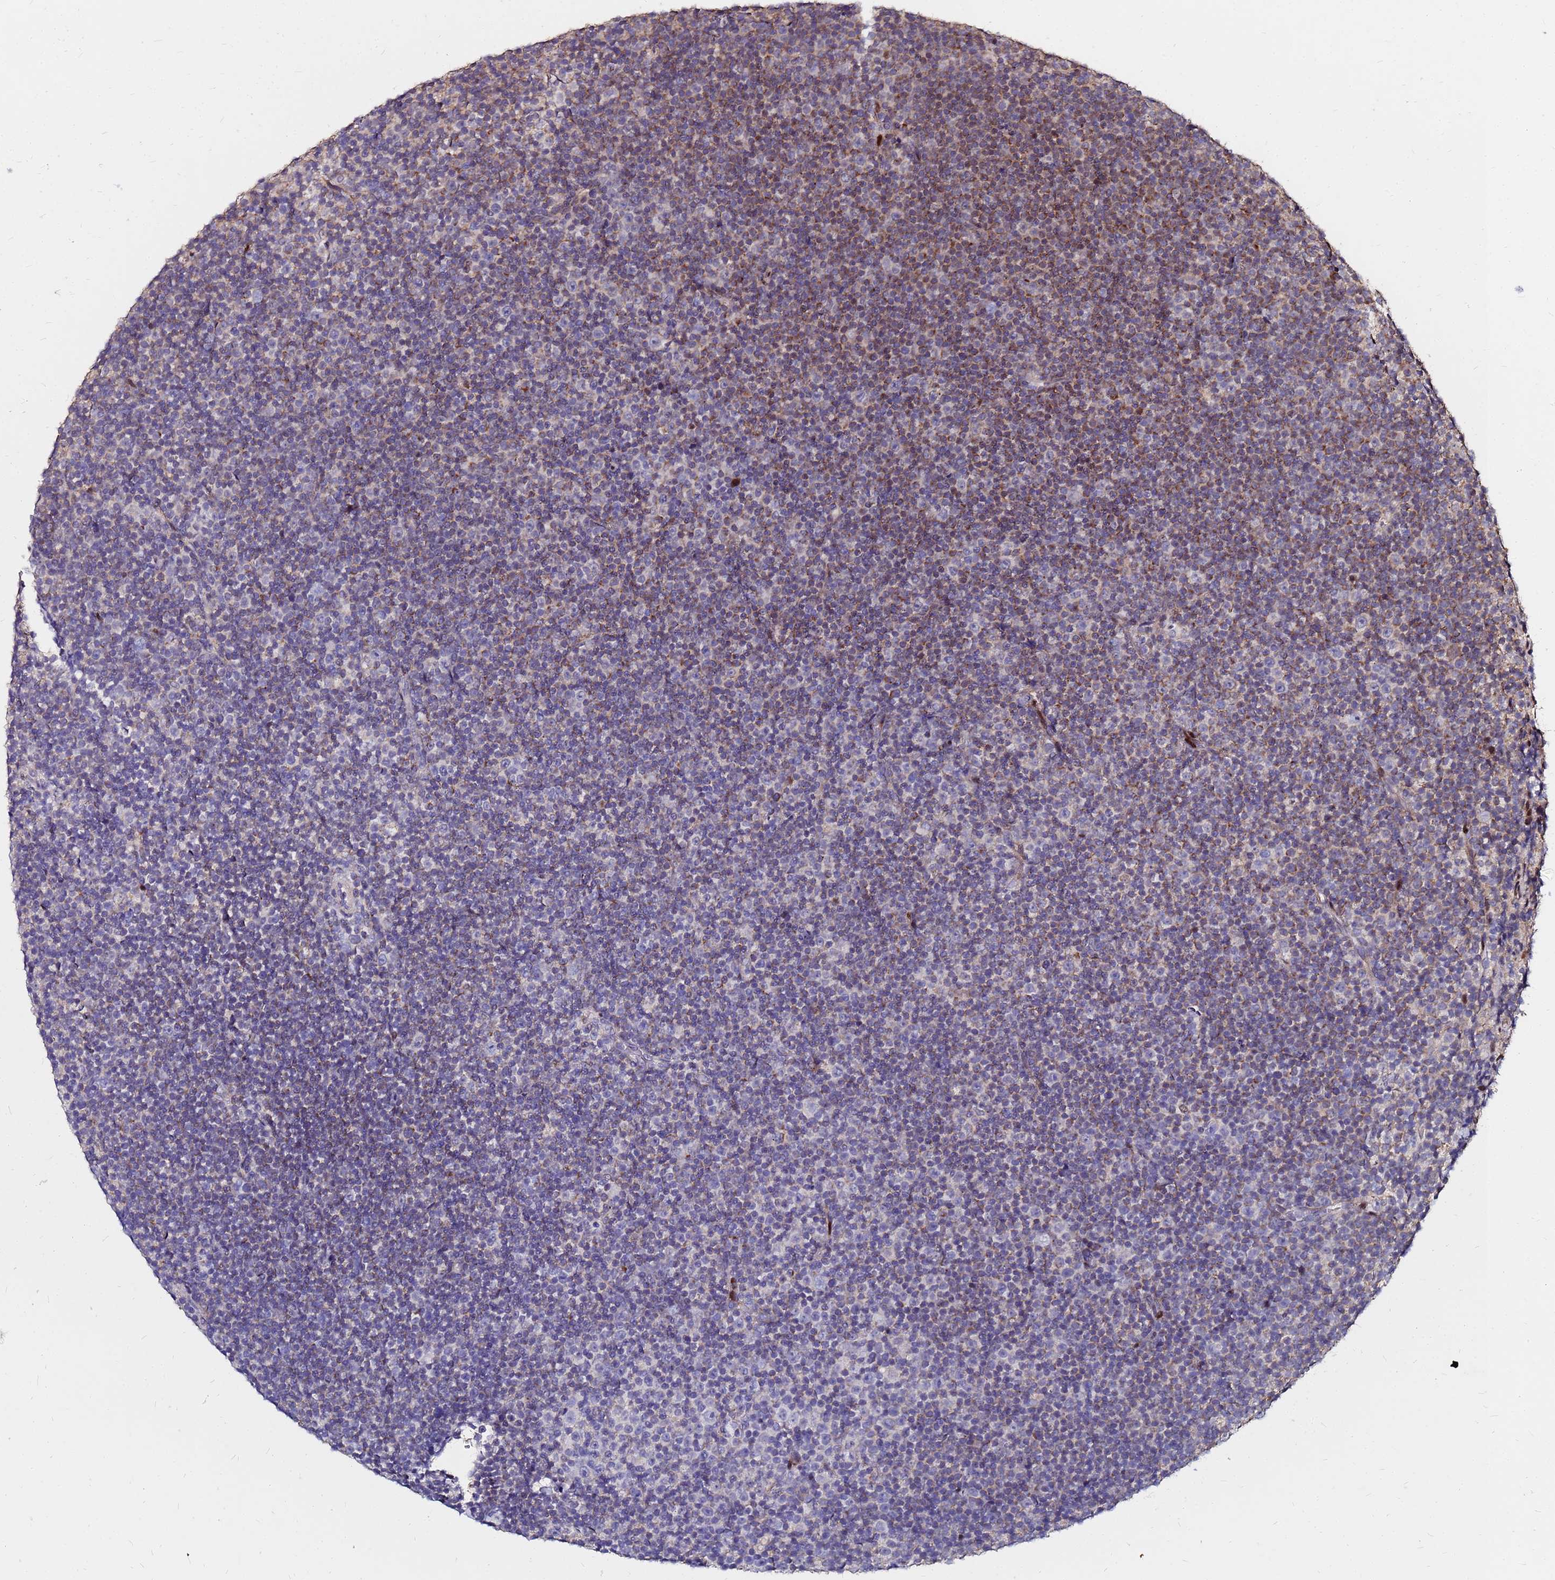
{"staining": {"intensity": "moderate", "quantity": "<25%", "location": "cytoplasmic/membranous"}, "tissue": "lymphoma", "cell_type": "Tumor cells", "image_type": "cancer", "snomed": [{"axis": "morphology", "description": "Malignant lymphoma, non-Hodgkin's type, Low grade"}, {"axis": "topography", "description": "Lymph node"}], "caption": "Moderate cytoplasmic/membranous expression for a protein is identified in about <25% of tumor cells of low-grade malignant lymphoma, non-Hodgkin's type using immunohistochemistry.", "gene": "ARHGEF5", "patient": {"sex": "female", "age": 67}}